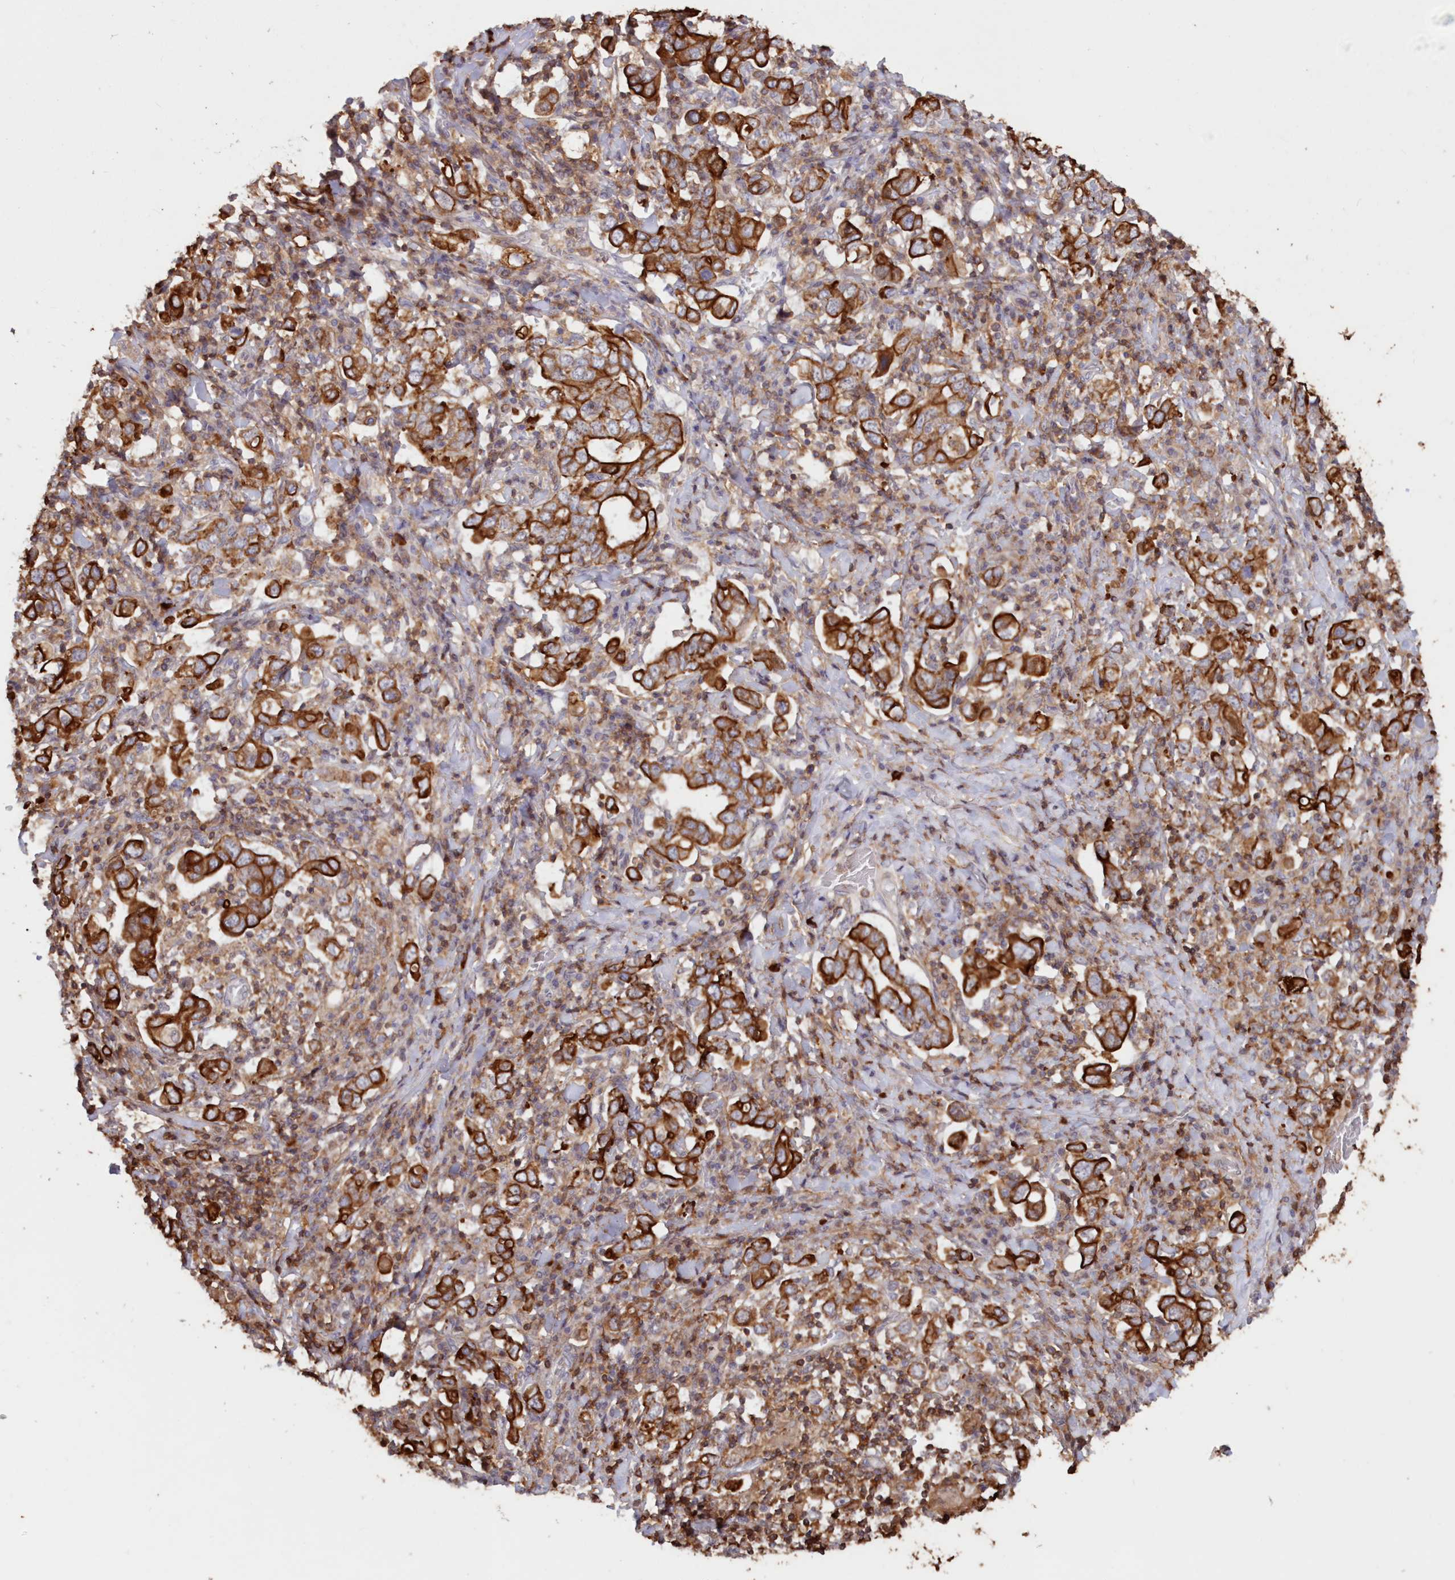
{"staining": {"intensity": "strong", "quantity": ">75%", "location": "cytoplasmic/membranous"}, "tissue": "stomach cancer", "cell_type": "Tumor cells", "image_type": "cancer", "snomed": [{"axis": "morphology", "description": "Adenocarcinoma, NOS"}, {"axis": "topography", "description": "Stomach, upper"}], "caption": "Immunohistochemical staining of stomach cancer (adenocarcinoma) reveals high levels of strong cytoplasmic/membranous positivity in approximately >75% of tumor cells.", "gene": "SNED1", "patient": {"sex": "male", "age": 62}}